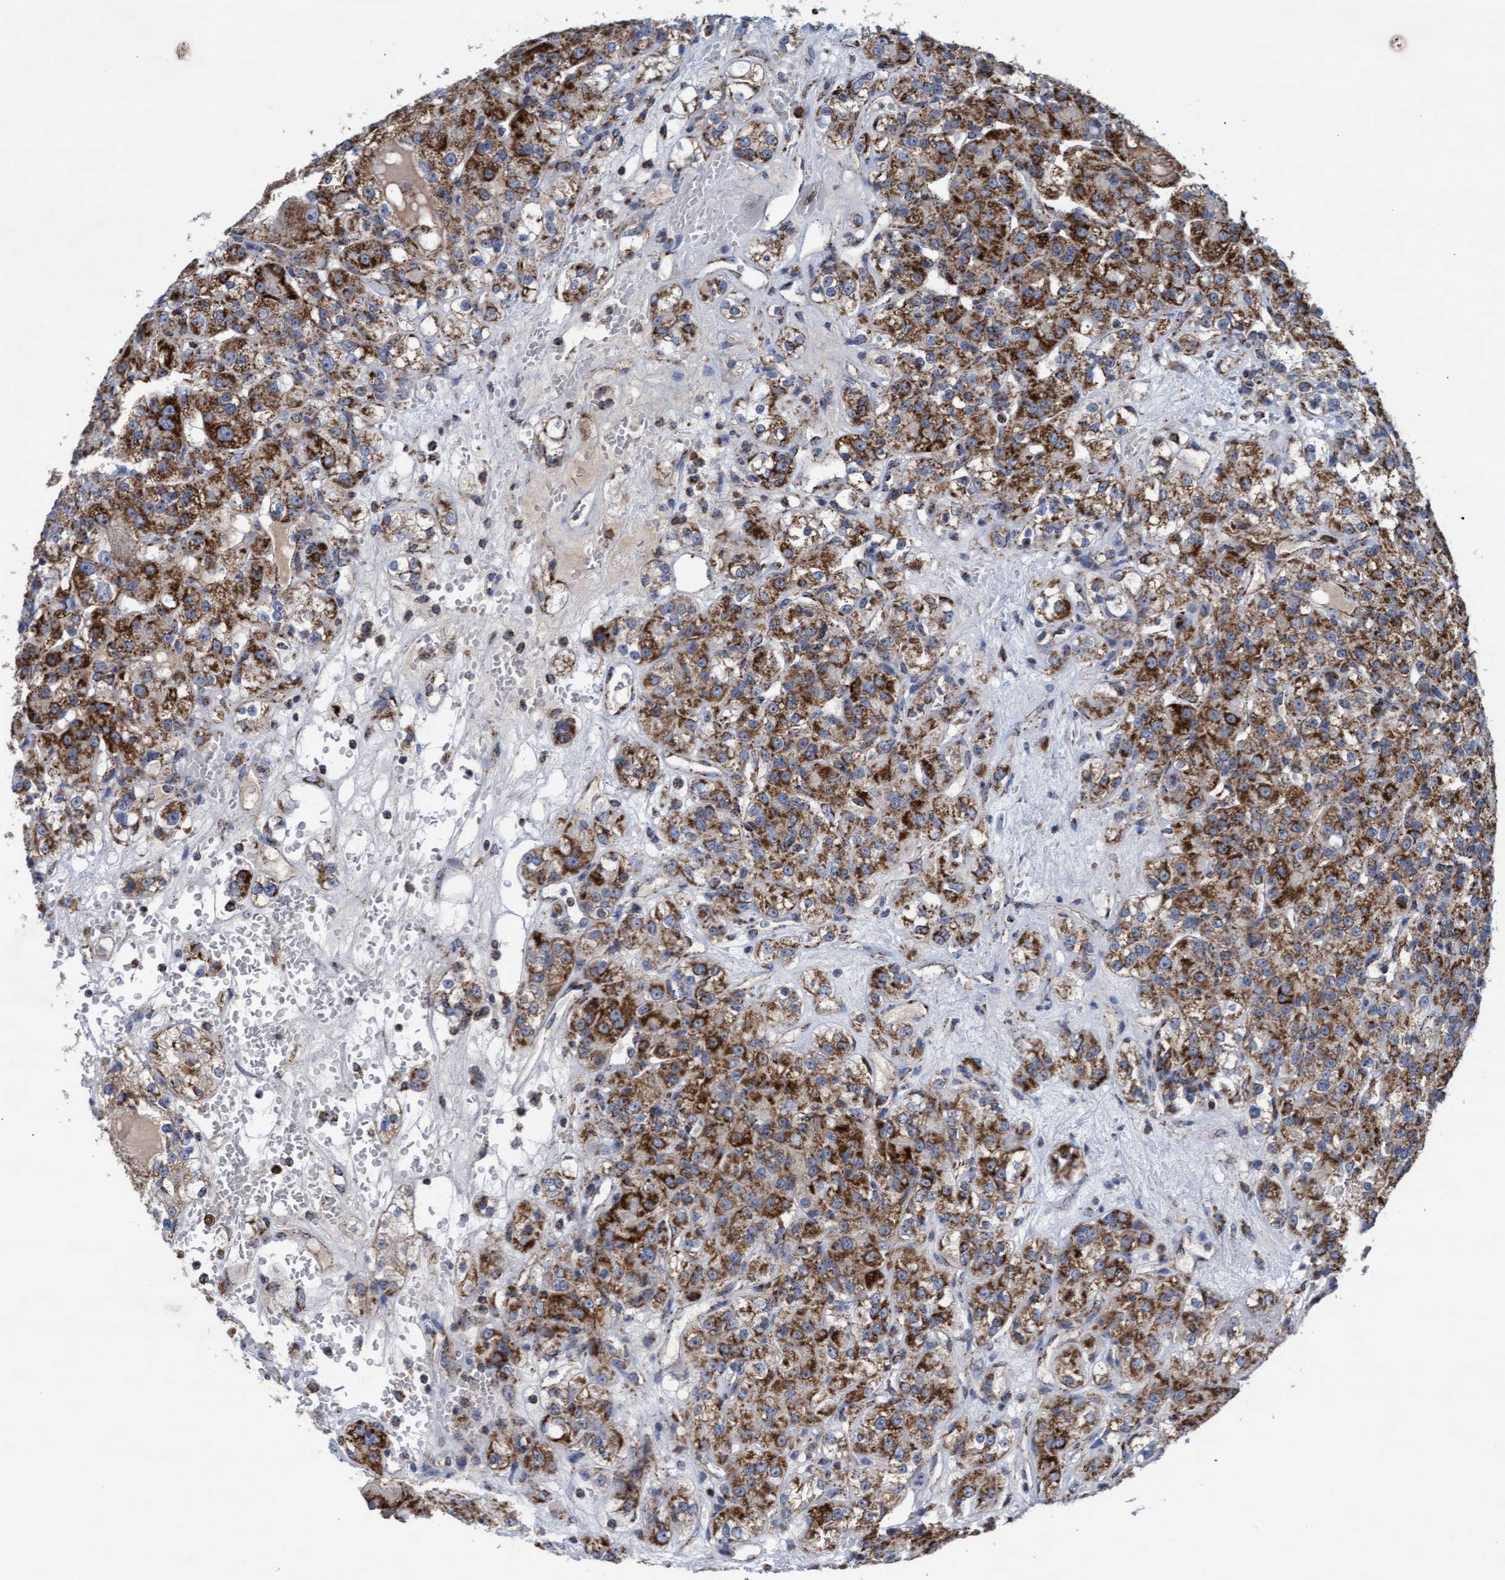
{"staining": {"intensity": "strong", "quantity": ">75%", "location": "cytoplasmic/membranous"}, "tissue": "renal cancer", "cell_type": "Tumor cells", "image_type": "cancer", "snomed": [{"axis": "morphology", "description": "Normal tissue, NOS"}, {"axis": "morphology", "description": "Adenocarcinoma, NOS"}, {"axis": "topography", "description": "Kidney"}], "caption": "This image exhibits immunohistochemistry (IHC) staining of renal adenocarcinoma, with high strong cytoplasmic/membranous expression in about >75% of tumor cells.", "gene": "MRPL38", "patient": {"sex": "male", "age": 61}}